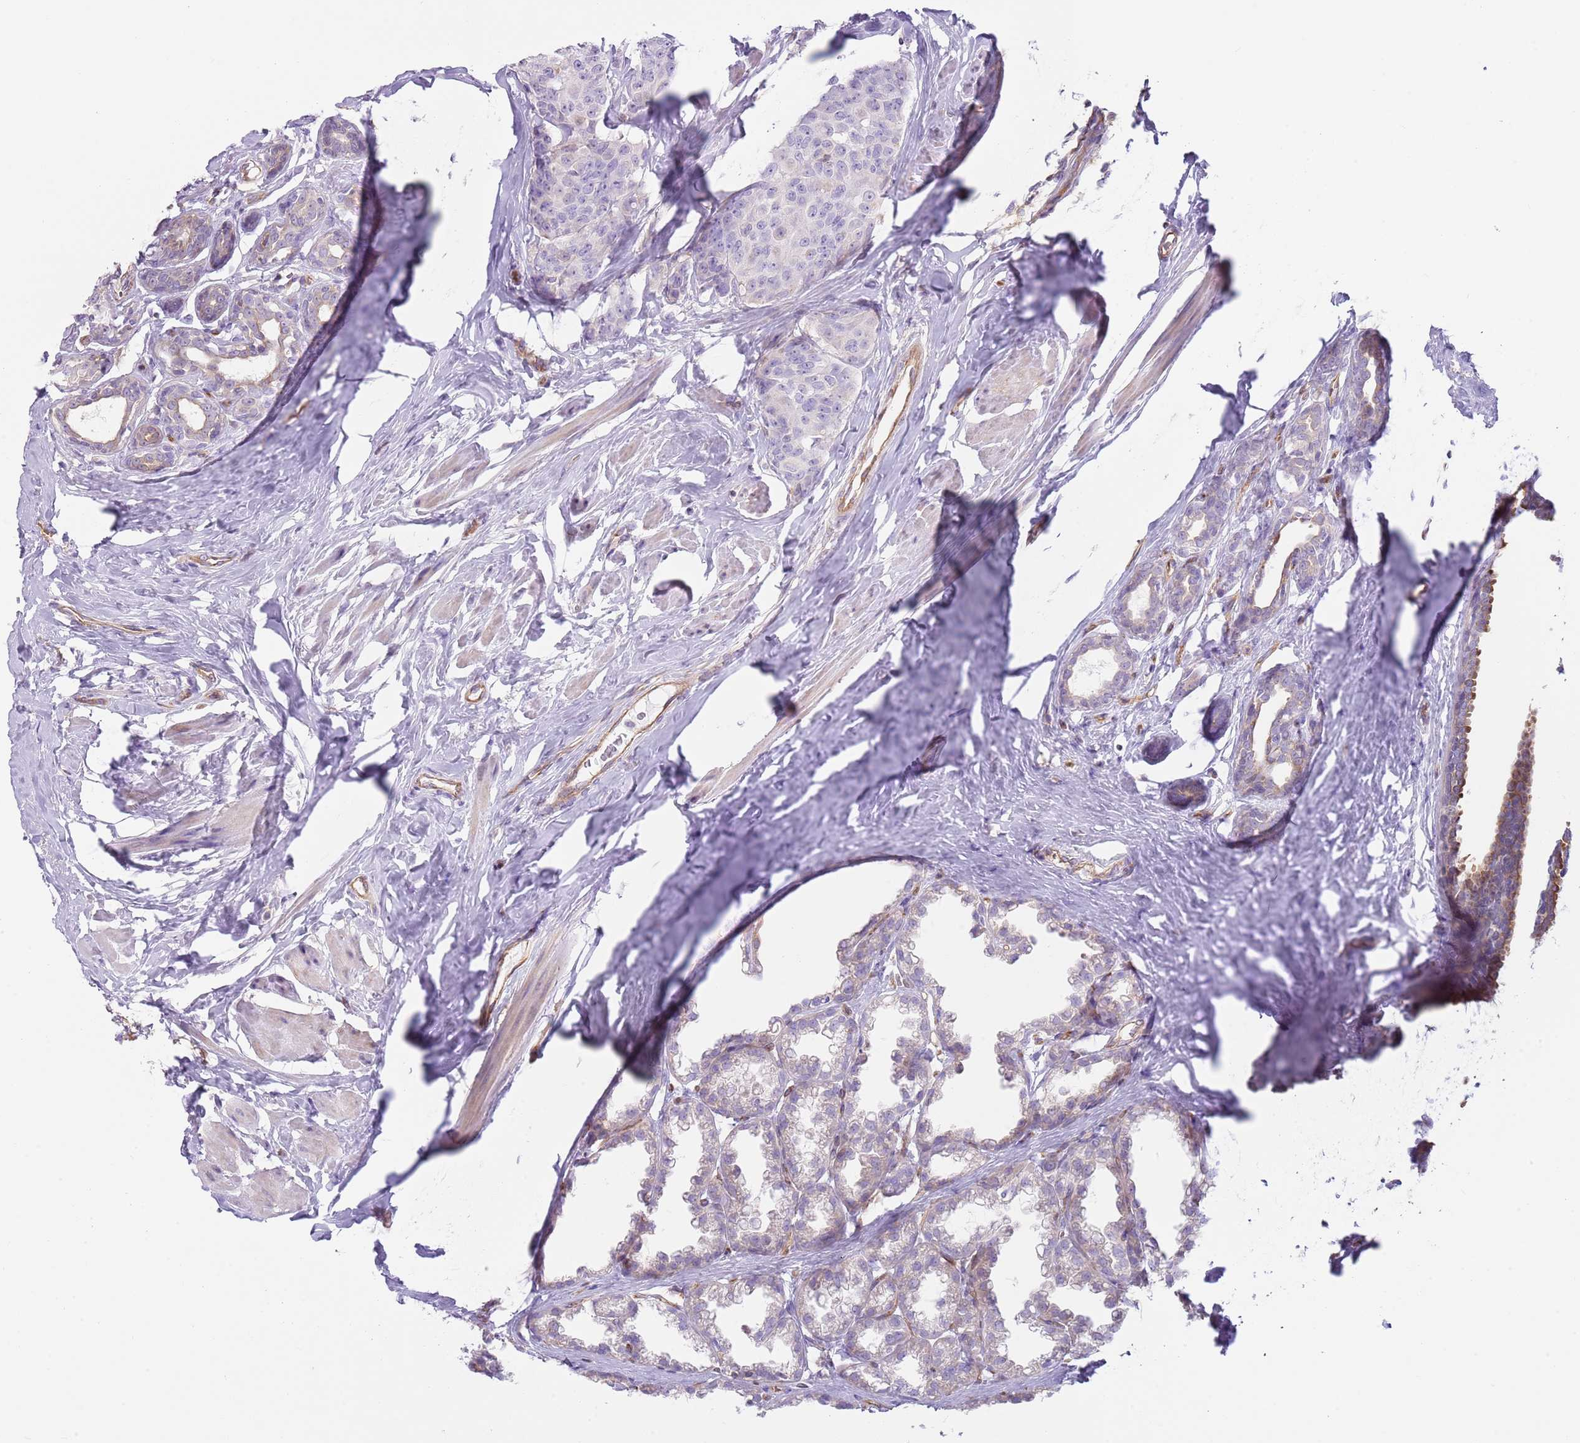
{"staining": {"intensity": "negative", "quantity": "none", "location": "none"}, "tissue": "breast cancer", "cell_type": "Tumor cells", "image_type": "cancer", "snomed": [{"axis": "morphology", "description": "Duct carcinoma"}, {"axis": "topography", "description": "Breast"}], "caption": "Protein analysis of breast cancer demonstrates no significant positivity in tumor cells.", "gene": "GNAI3", "patient": {"sex": "female", "age": 40}}